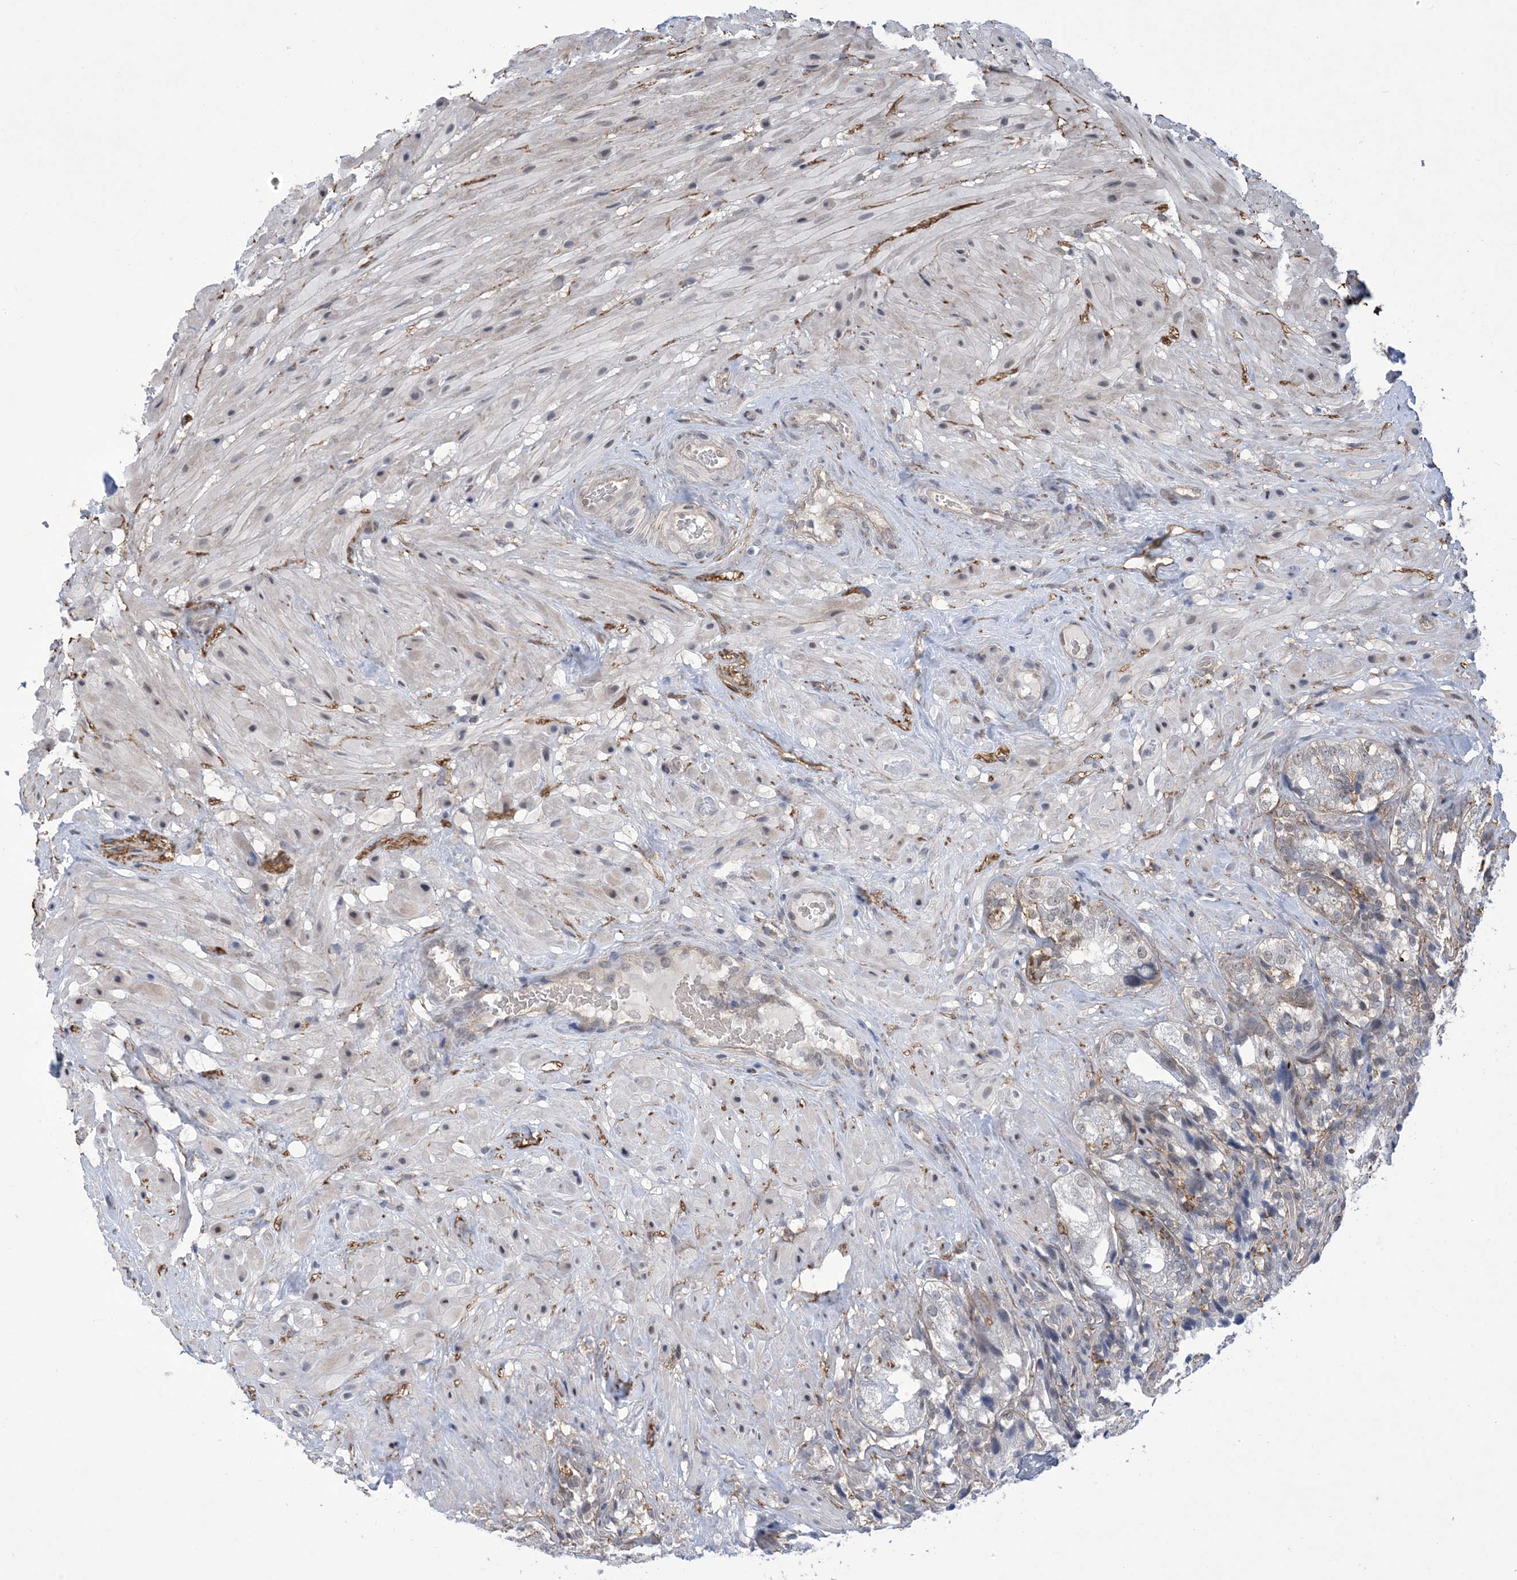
{"staining": {"intensity": "moderate", "quantity": "<25%", "location": "cytoplasmic/membranous,nuclear"}, "tissue": "seminal vesicle", "cell_type": "Glandular cells", "image_type": "normal", "snomed": [{"axis": "morphology", "description": "Normal tissue, NOS"}, {"axis": "topography", "description": "Seminal veicle"}, {"axis": "topography", "description": "Peripheral nerve tissue"}], "caption": "Human seminal vesicle stained with a brown dye exhibits moderate cytoplasmic/membranous,nuclear positive expression in about <25% of glandular cells.", "gene": "ZNF8", "patient": {"sex": "male", "age": 63}}